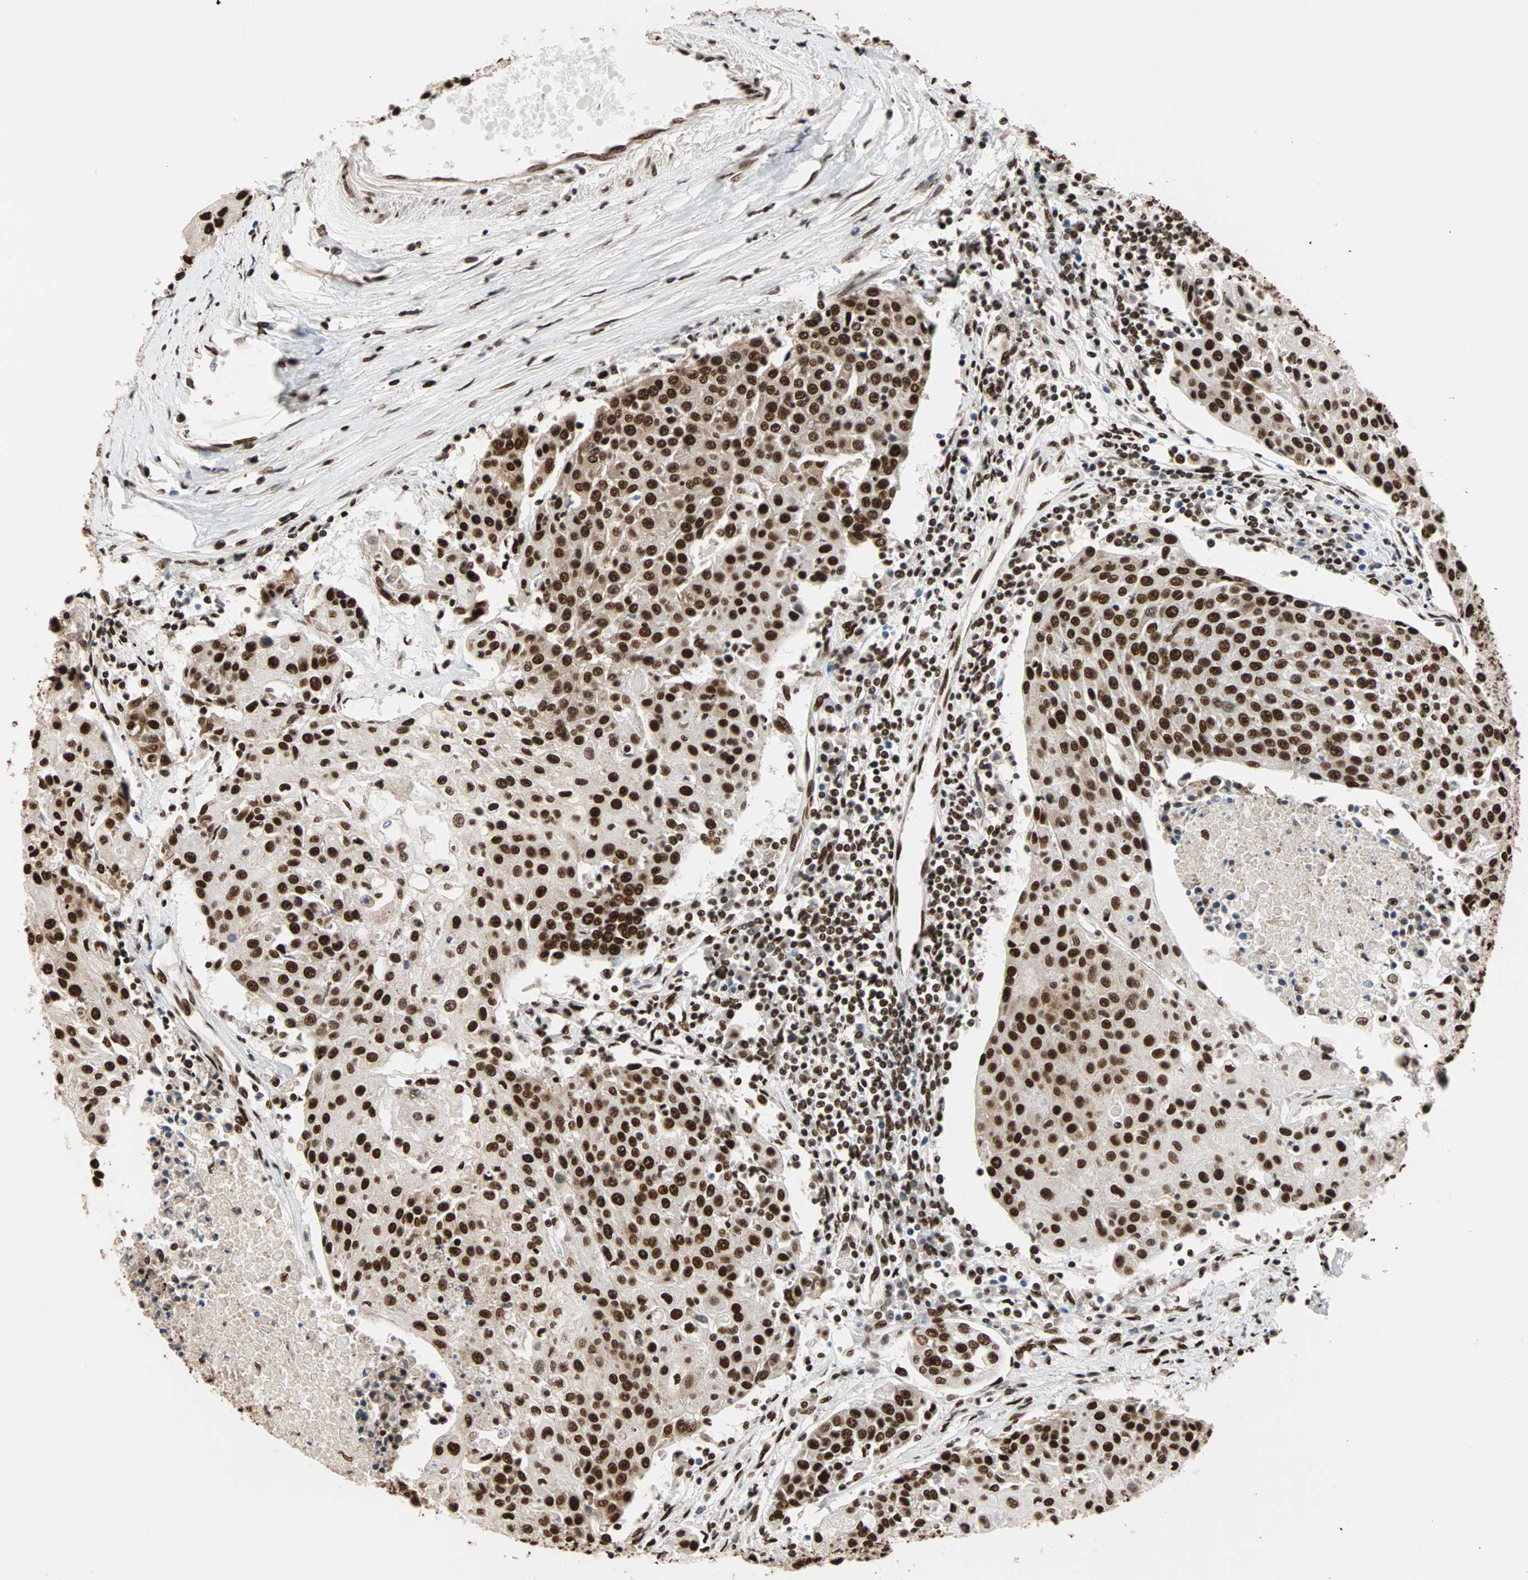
{"staining": {"intensity": "strong", "quantity": ">75%", "location": "nuclear"}, "tissue": "urothelial cancer", "cell_type": "Tumor cells", "image_type": "cancer", "snomed": [{"axis": "morphology", "description": "Urothelial carcinoma, High grade"}, {"axis": "topography", "description": "Urinary bladder"}], "caption": "High-grade urothelial carcinoma stained with a brown dye displays strong nuclear positive positivity in approximately >75% of tumor cells.", "gene": "ILF2", "patient": {"sex": "female", "age": 85}}